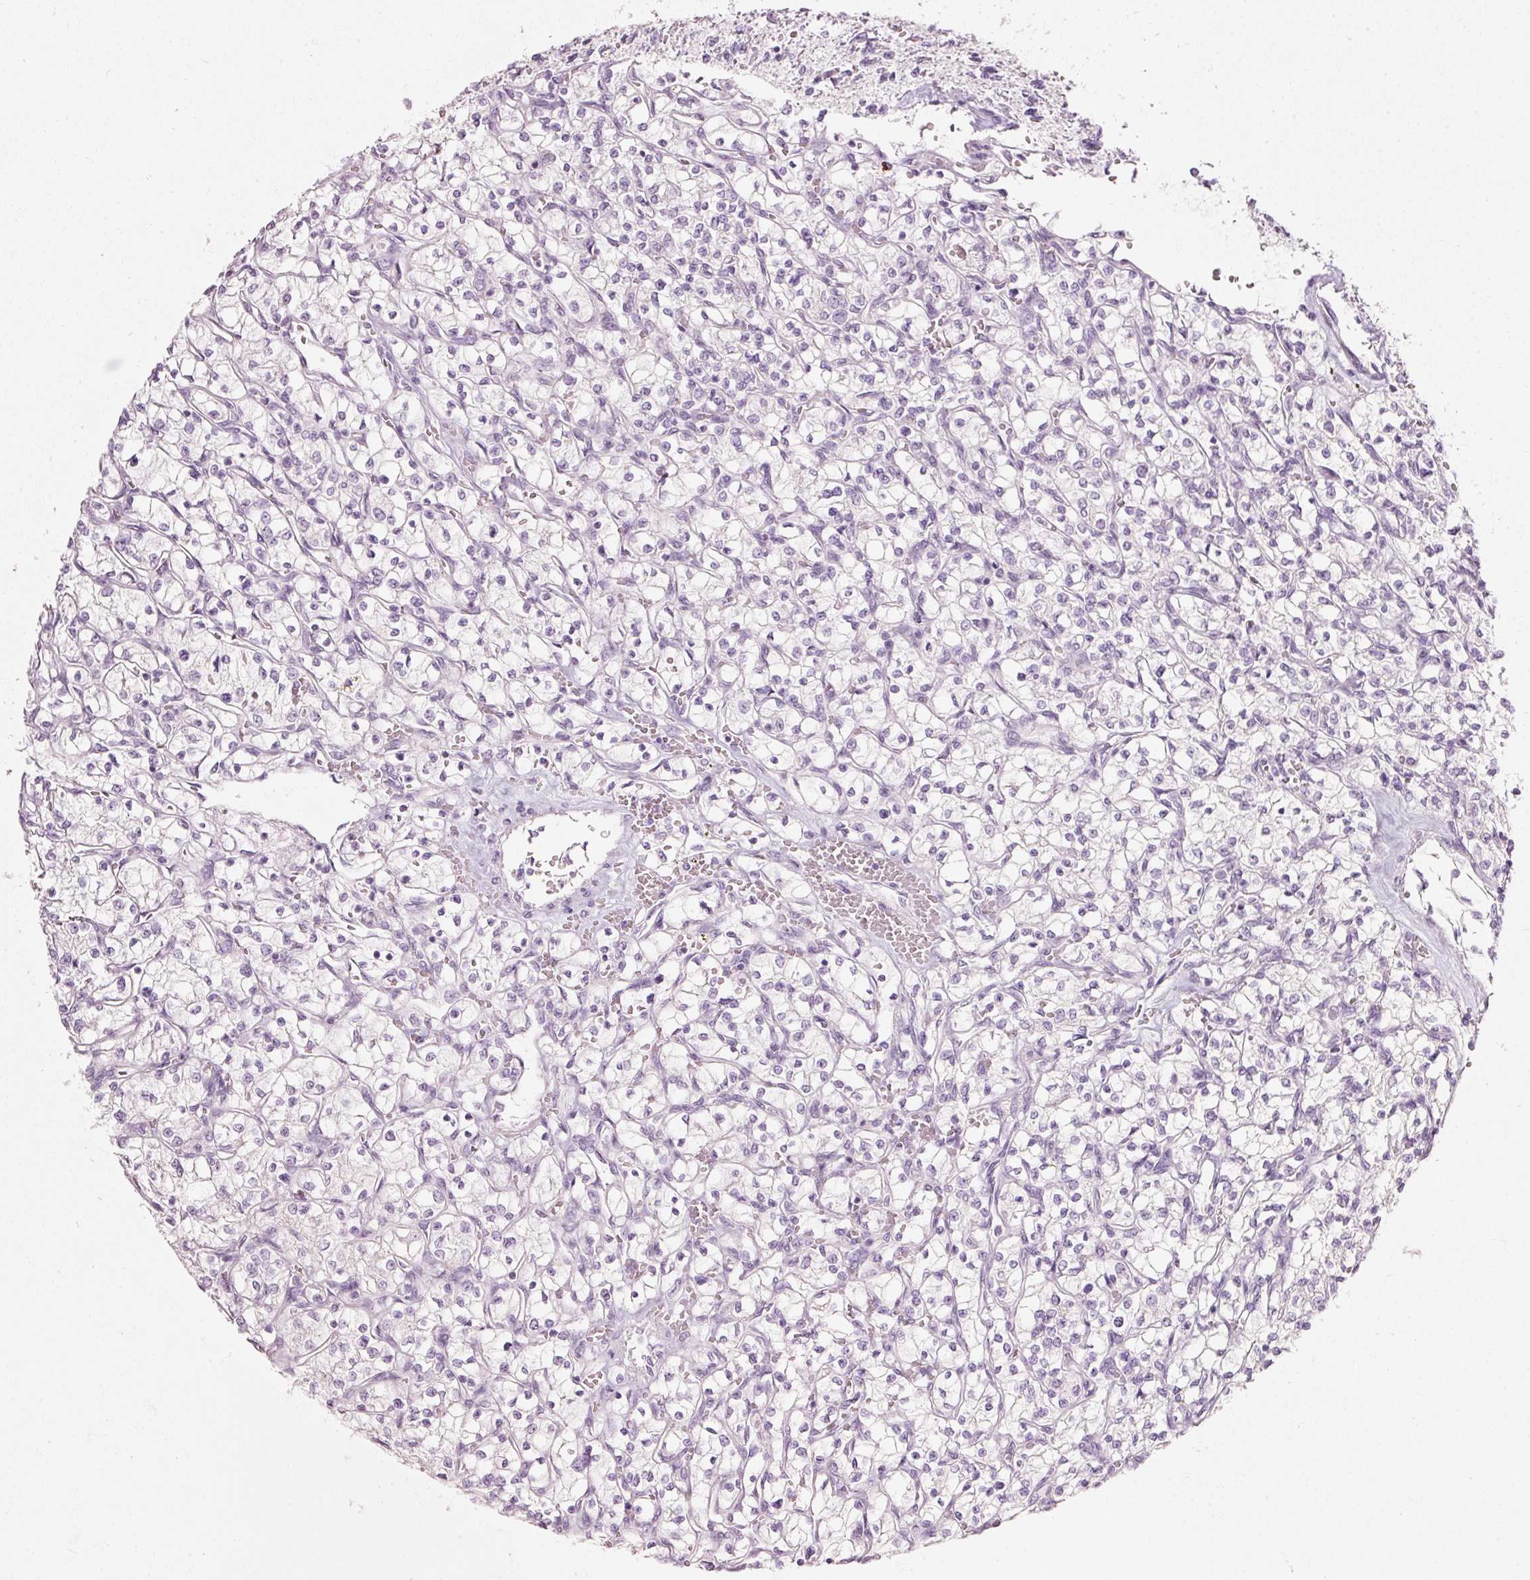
{"staining": {"intensity": "negative", "quantity": "none", "location": "none"}, "tissue": "renal cancer", "cell_type": "Tumor cells", "image_type": "cancer", "snomed": [{"axis": "morphology", "description": "Adenocarcinoma, NOS"}, {"axis": "topography", "description": "Kidney"}], "caption": "Immunohistochemistry image of neoplastic tissue: human adenocarcinoma (renal) stained with DAB (3,3'-diaminobenzidine) displays no significant protein expression in tumor cells.", "gene": "PDXDC1", "patient": {"sex": "female", "age": 64}}